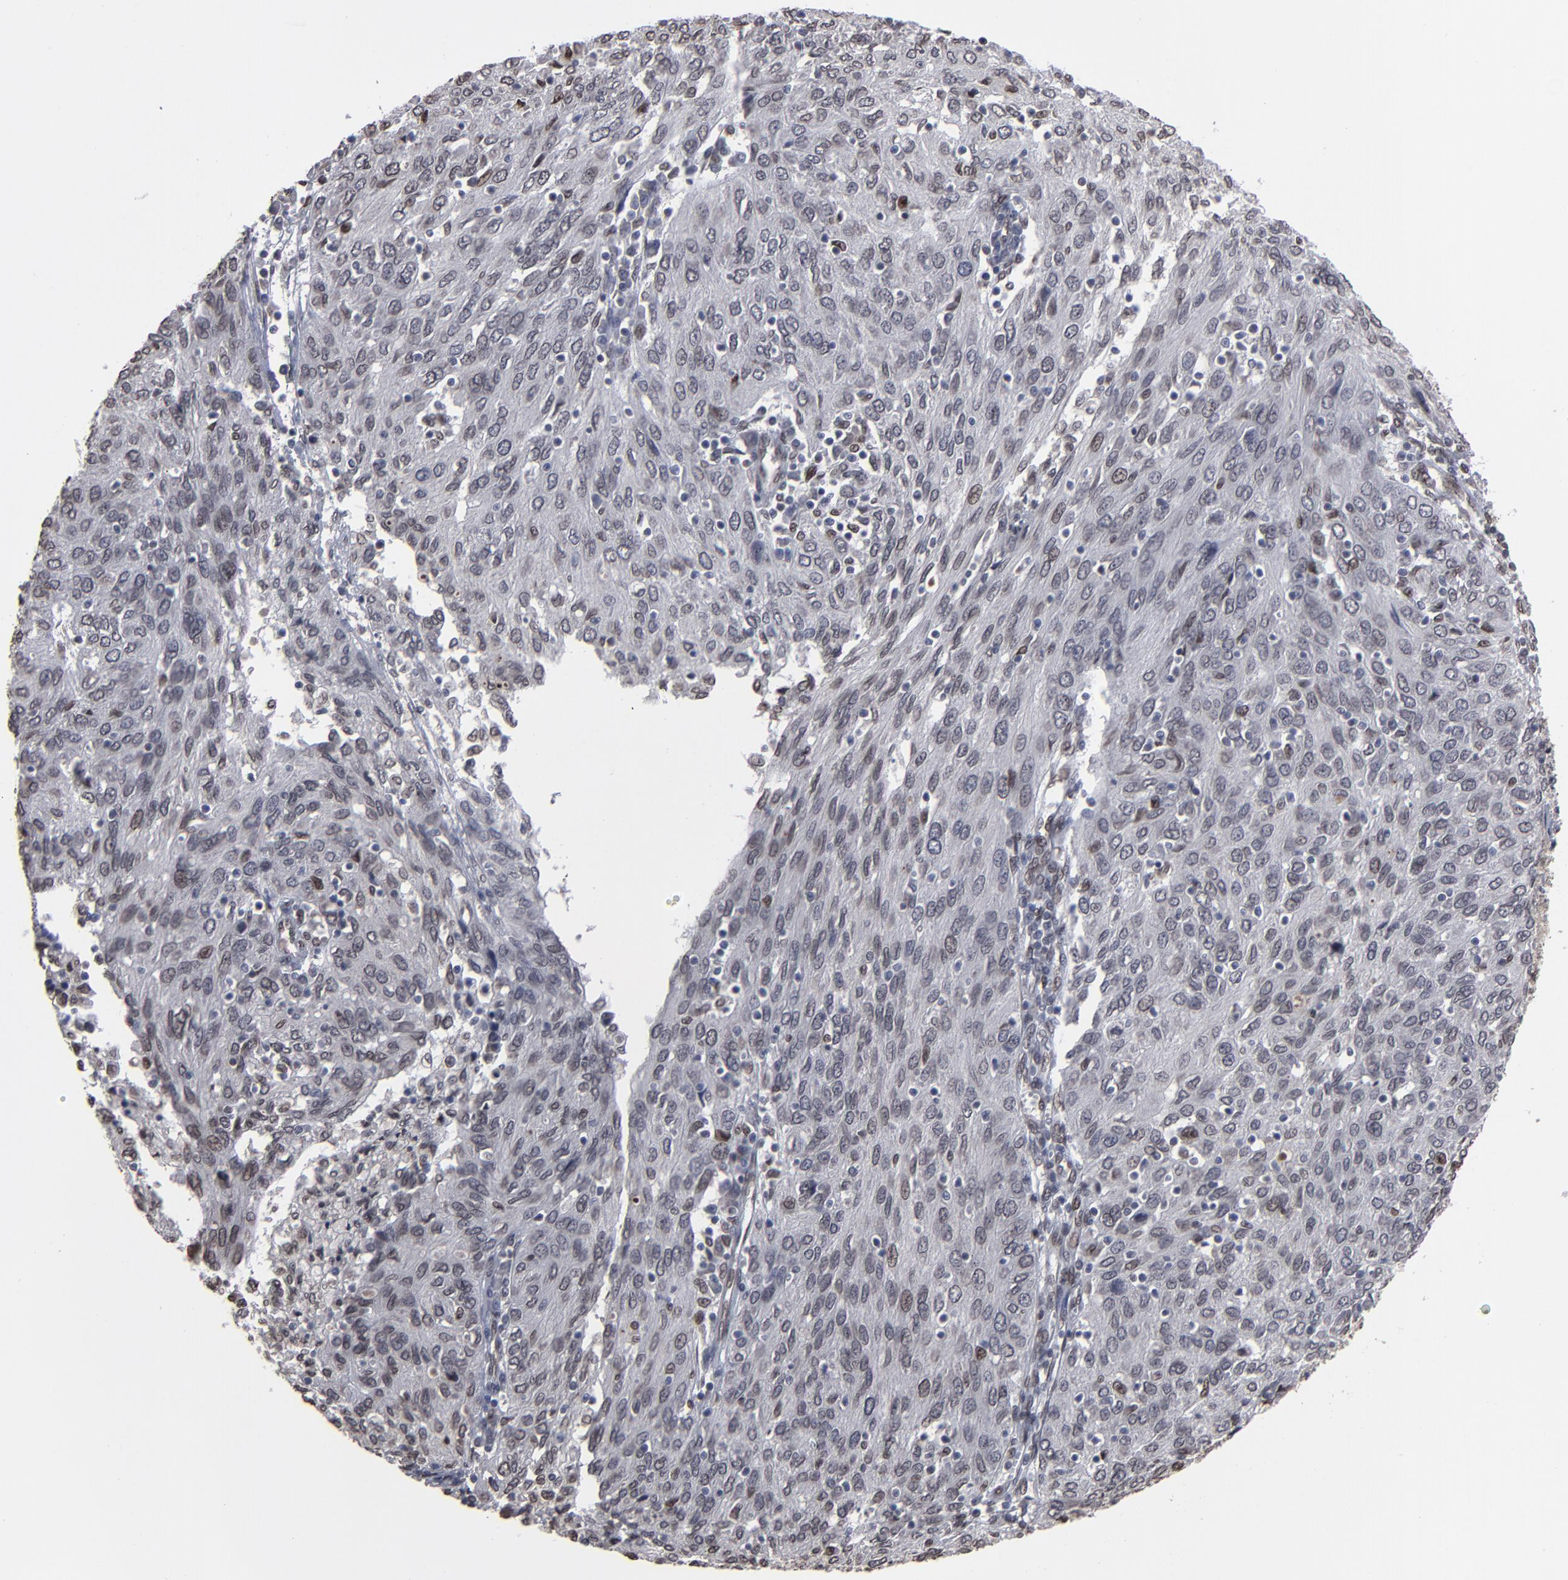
{"staining": {"intensity": "moderate", "quantity": "<25%", "location": "nuclear"}, "tissue": "ovarian cancer", "cell_type": "Tumor cells", "image_type": "cancer", "snomed": [{"axis": "morphology", "description": "Carcinoma, endometroid"}, {"axis": "topography", "description": "Ovary"}], "caption": "Ovarian endometroid carcinoma stained with a protein marker reveals moderate staining in tumor cells.", "gene": "BAZ1A", "patient": {"sex": "female", "age": 50}}